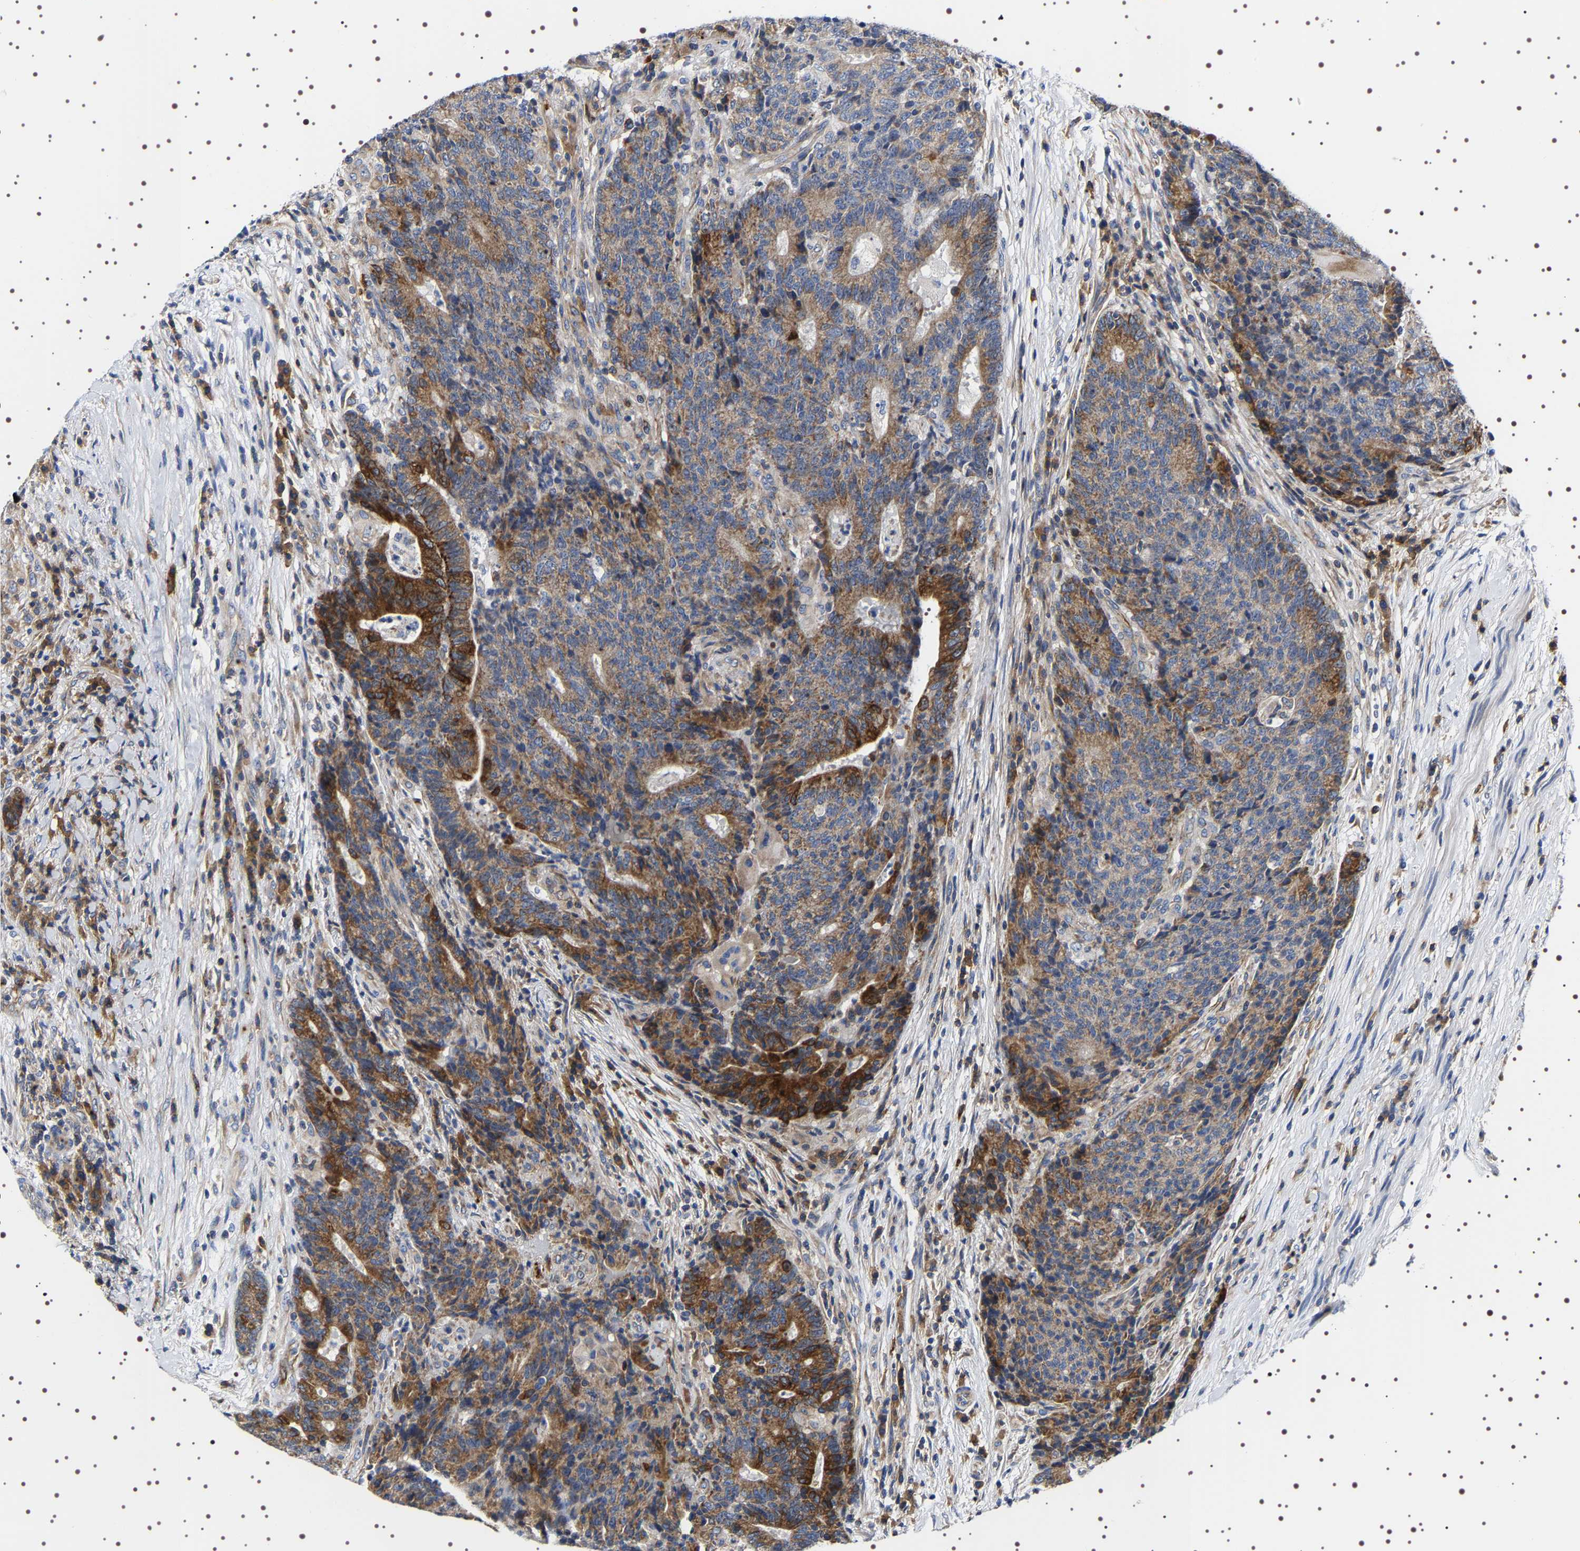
{"staining": {"intensity": "moderate", "quantity": ">75%", "location": "cytoplasmic/membranous"}, "tissue": "colorectal cancer", "cell_type": "Tumor cells", "image_type": "cancer", "snomed": [{"axis": "morphology", "description": "Normal tissue, NOS"}, {"axis": "morphology", "description": "Adenocarcinoma, NOS"}, {"axis": "topography", "description": "Colon"}], "caption": "Protein expression analysis of human adenocarcinoma (colorectal) reveals moderate cytoplasmic/membranous staining in about >75% of tumor cells. Using DAB (3,3'-diaminobenzidine) (brown) and hematoxylin (blue) stains, captured at high magnification using brightfield microscopy.", "gene": "SQLE", "patient": {"sex": "female", "age": 75}}